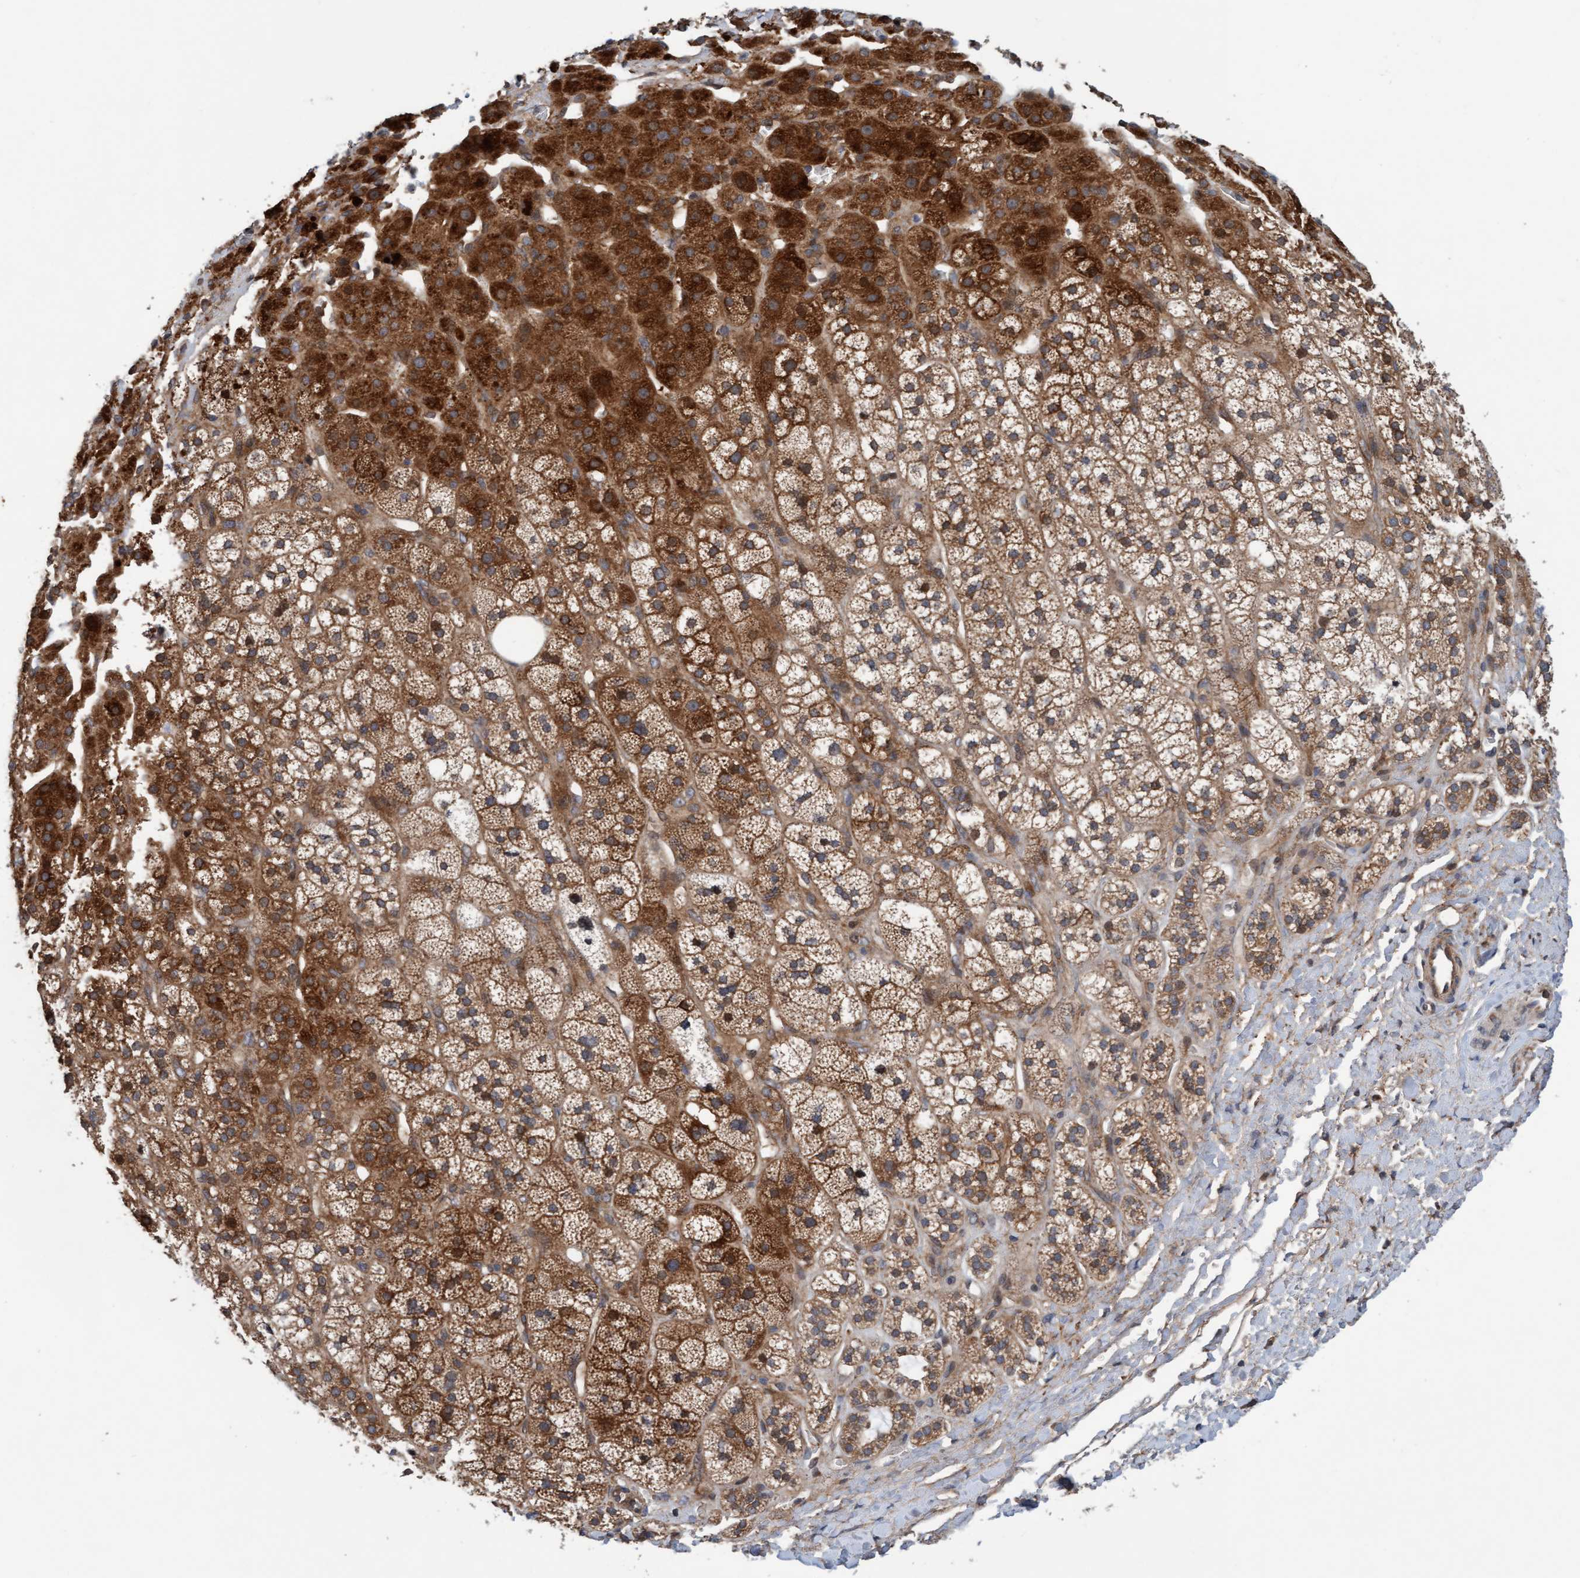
{"staining": {"intensity": "strong", "quantity": "25%-75%", "location": "cytoplasmic/membranous"}, "tissue": "adrenal gland", "cell_type": "Glandular cells", "image_type": "normal", "snomed": [{"axis": "morphology", "description": "Normal tissue, NOS"}, {"axis": "topography", "description": "Adrenal gland"}], "caption": "Protein positivity by IHC displays strong cytoplasmic/membranous staining in approximately 25%-75% of glandular cells in benign adrenal gland.", "gene": "MLXIP", "patient": {"sex": "male", "age": 56}}